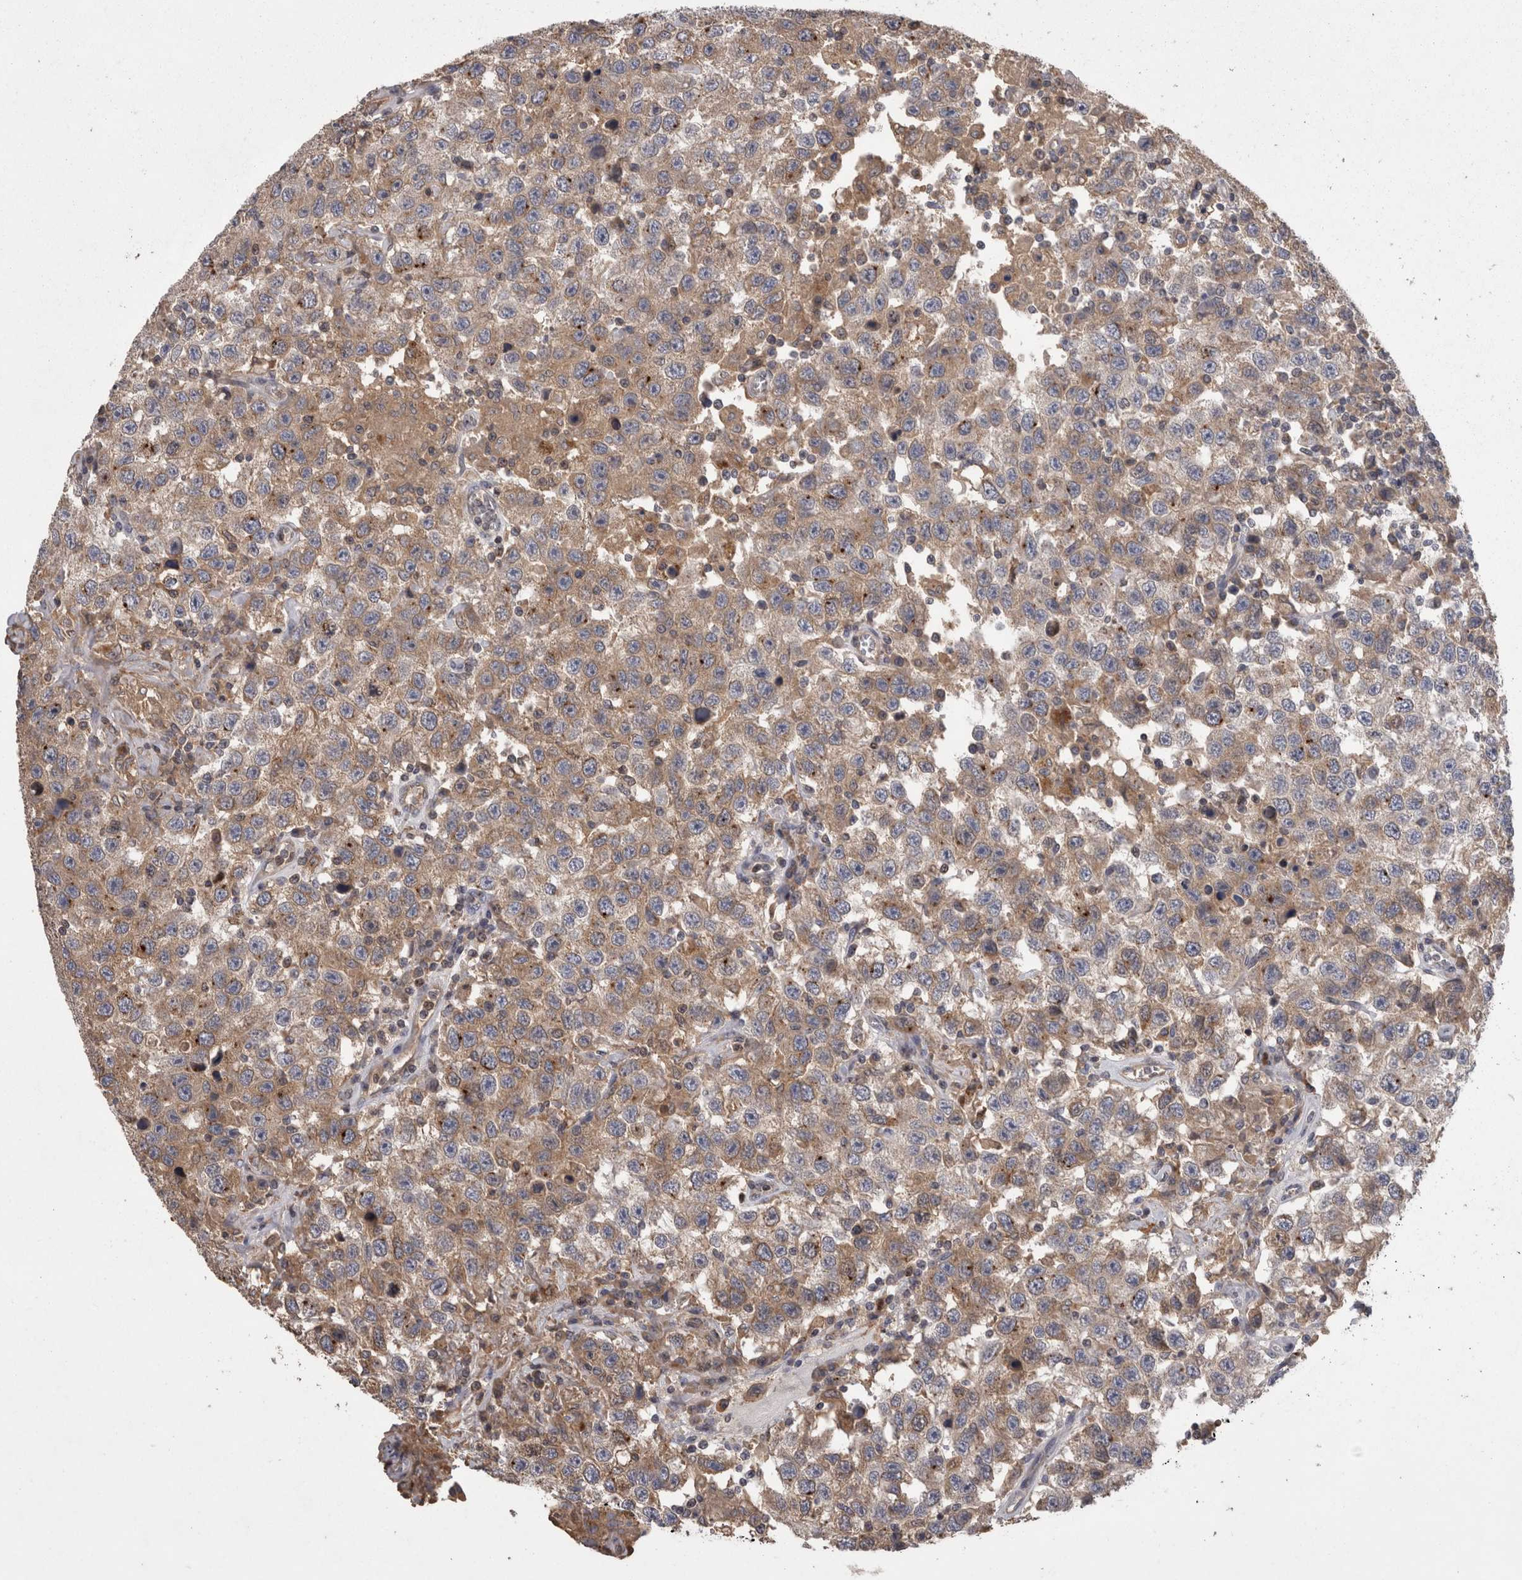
{"staining": {"intensity": "weak", "quantity": ">75%", "location": "cytoplasmic/membranous"}, "tissue": "testis cancer", "cell_type": "Tumor cells", "image_type": "cancer", "snomed": [{"axis": "morphology", "description": "Seminoma, NOS"}, {"axis": "topography", "description": "Testis"}], "caption": "Protein expression analysis of human testis cancer reveals weak cytoplasmic/membranous expression in about >75% of tumor cells. The protein of interest is stained brown, and the nuclei are stained in blue (DAB IHC with brightfield microscopy, high magnification).", "gene": "PCM1", "patient": {"sex": "male", "age": 41}}